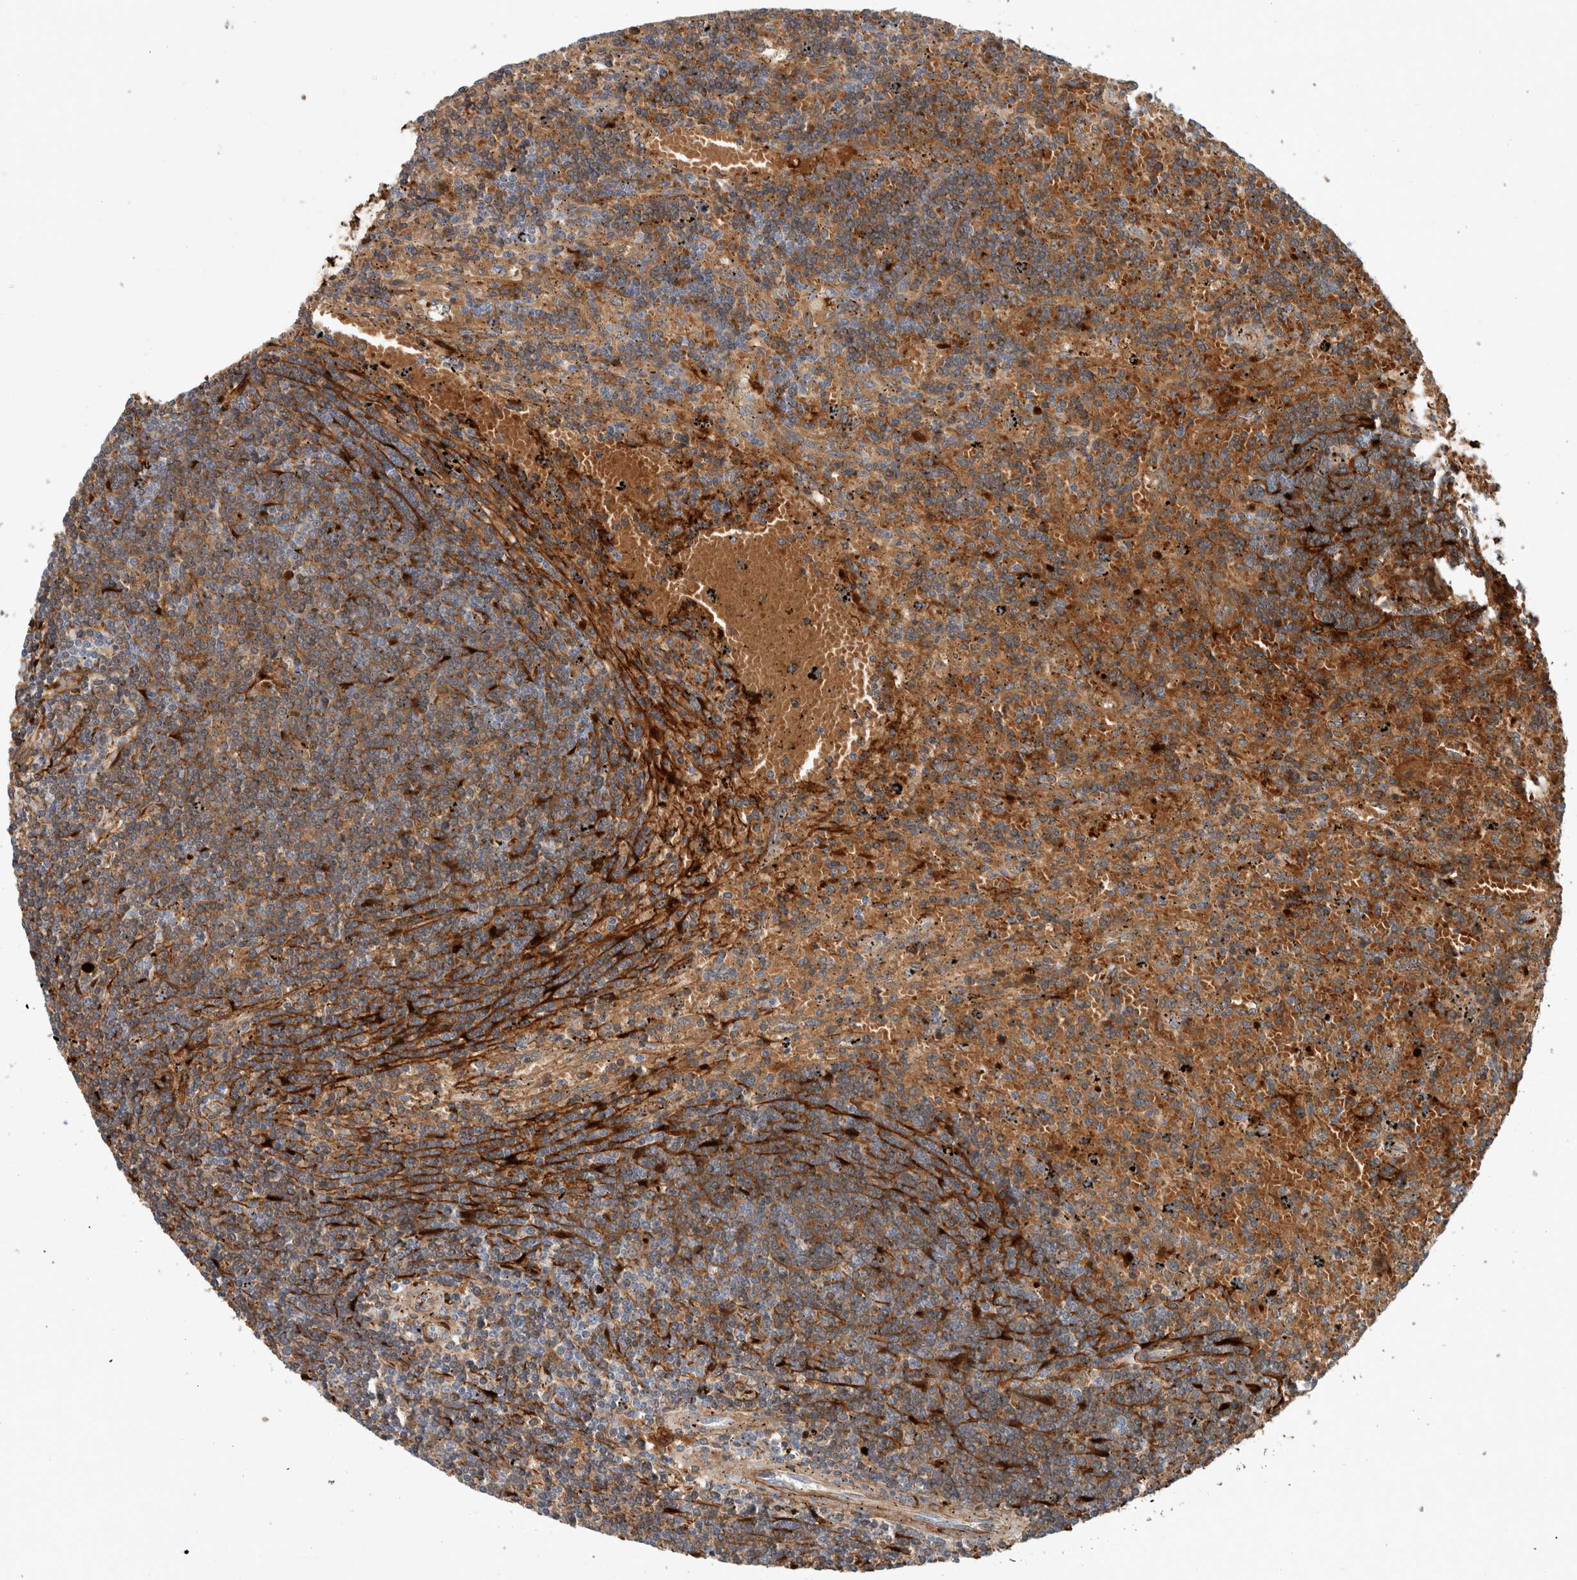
{"staining": {"intensity": "weak", "quantity": "25%-75%", "location": "cytoplasmic/membranous"}, "tissue": "lymphoma", "cell_type": "Tumor cells", "image_type": "cancer", "snomed": [{"axis": "morphology", "description": "Malignant lymphoma, non-Hodgkin's type, Low grade"}, {"axis": "topography", "description": "Spleen"}], "caption": "Immunohistochemical staining of human low-grade malignant lymphoma, non-Hodgkin's type reveals weak cytoplasmic/membranous protein positivity in about 25%-75% of tumor cells.", "gene": "FN1", "patient": {"sex": "male", "age": 76}}